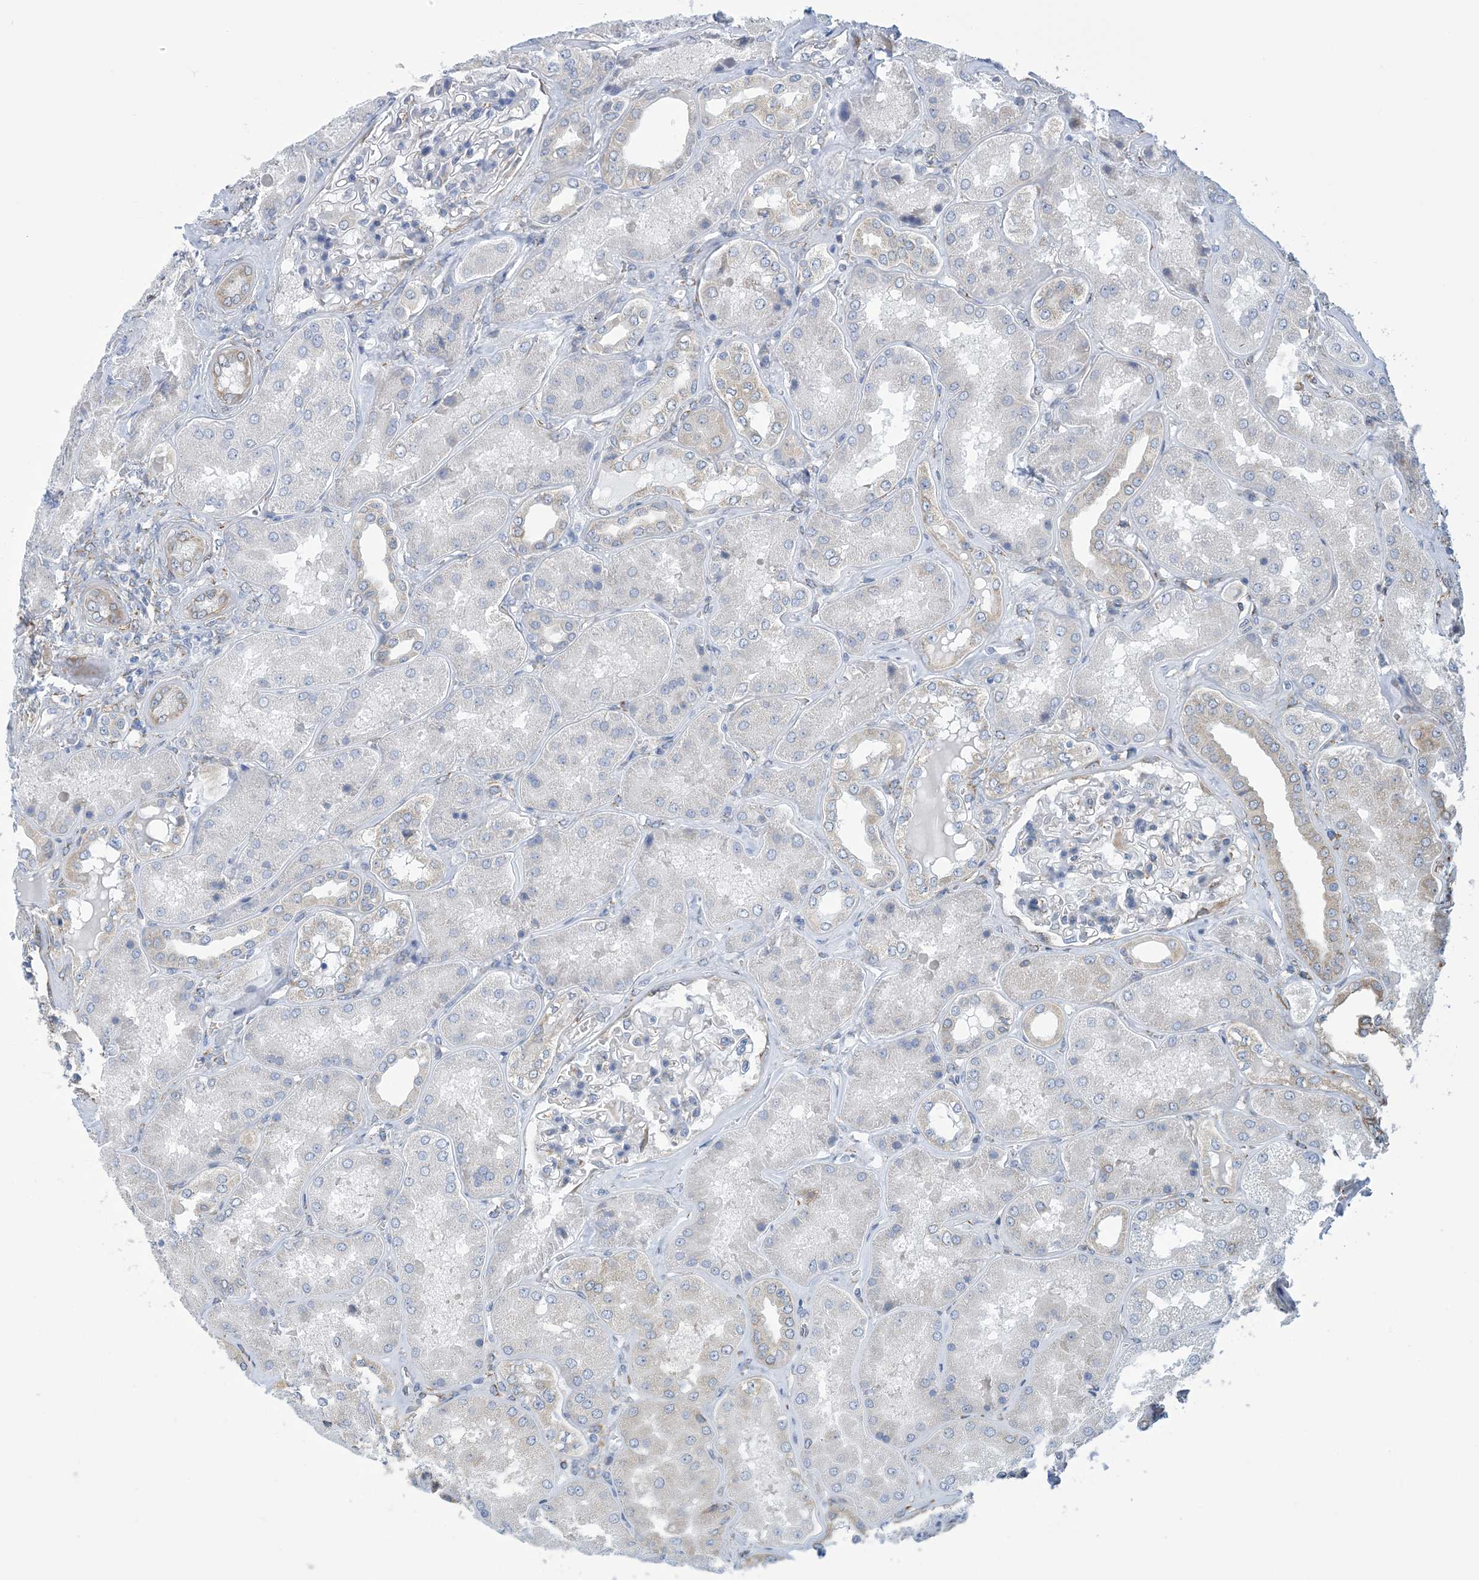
{"staining": {"intensity": "negative", "quantity": "none", "location": "none"}, "tissue": "kidney", "cell_type": "Cells in glomeruli", "image_type": "normal", "snomed": [{"axis": "morphology", "description": "Normal tissue, NOS"}, {"axis": "topography", "description": "Kidney"}], "caption": "IHC histopathology image of benign human kidney stained for a protein (brown), which displays no positivity in cells in glomeruli. (Immunohistochemistry, brightfield microscopy, high magnification).", "gene": "CCDC14", "patient": {"sex": "female", "age": 56}}